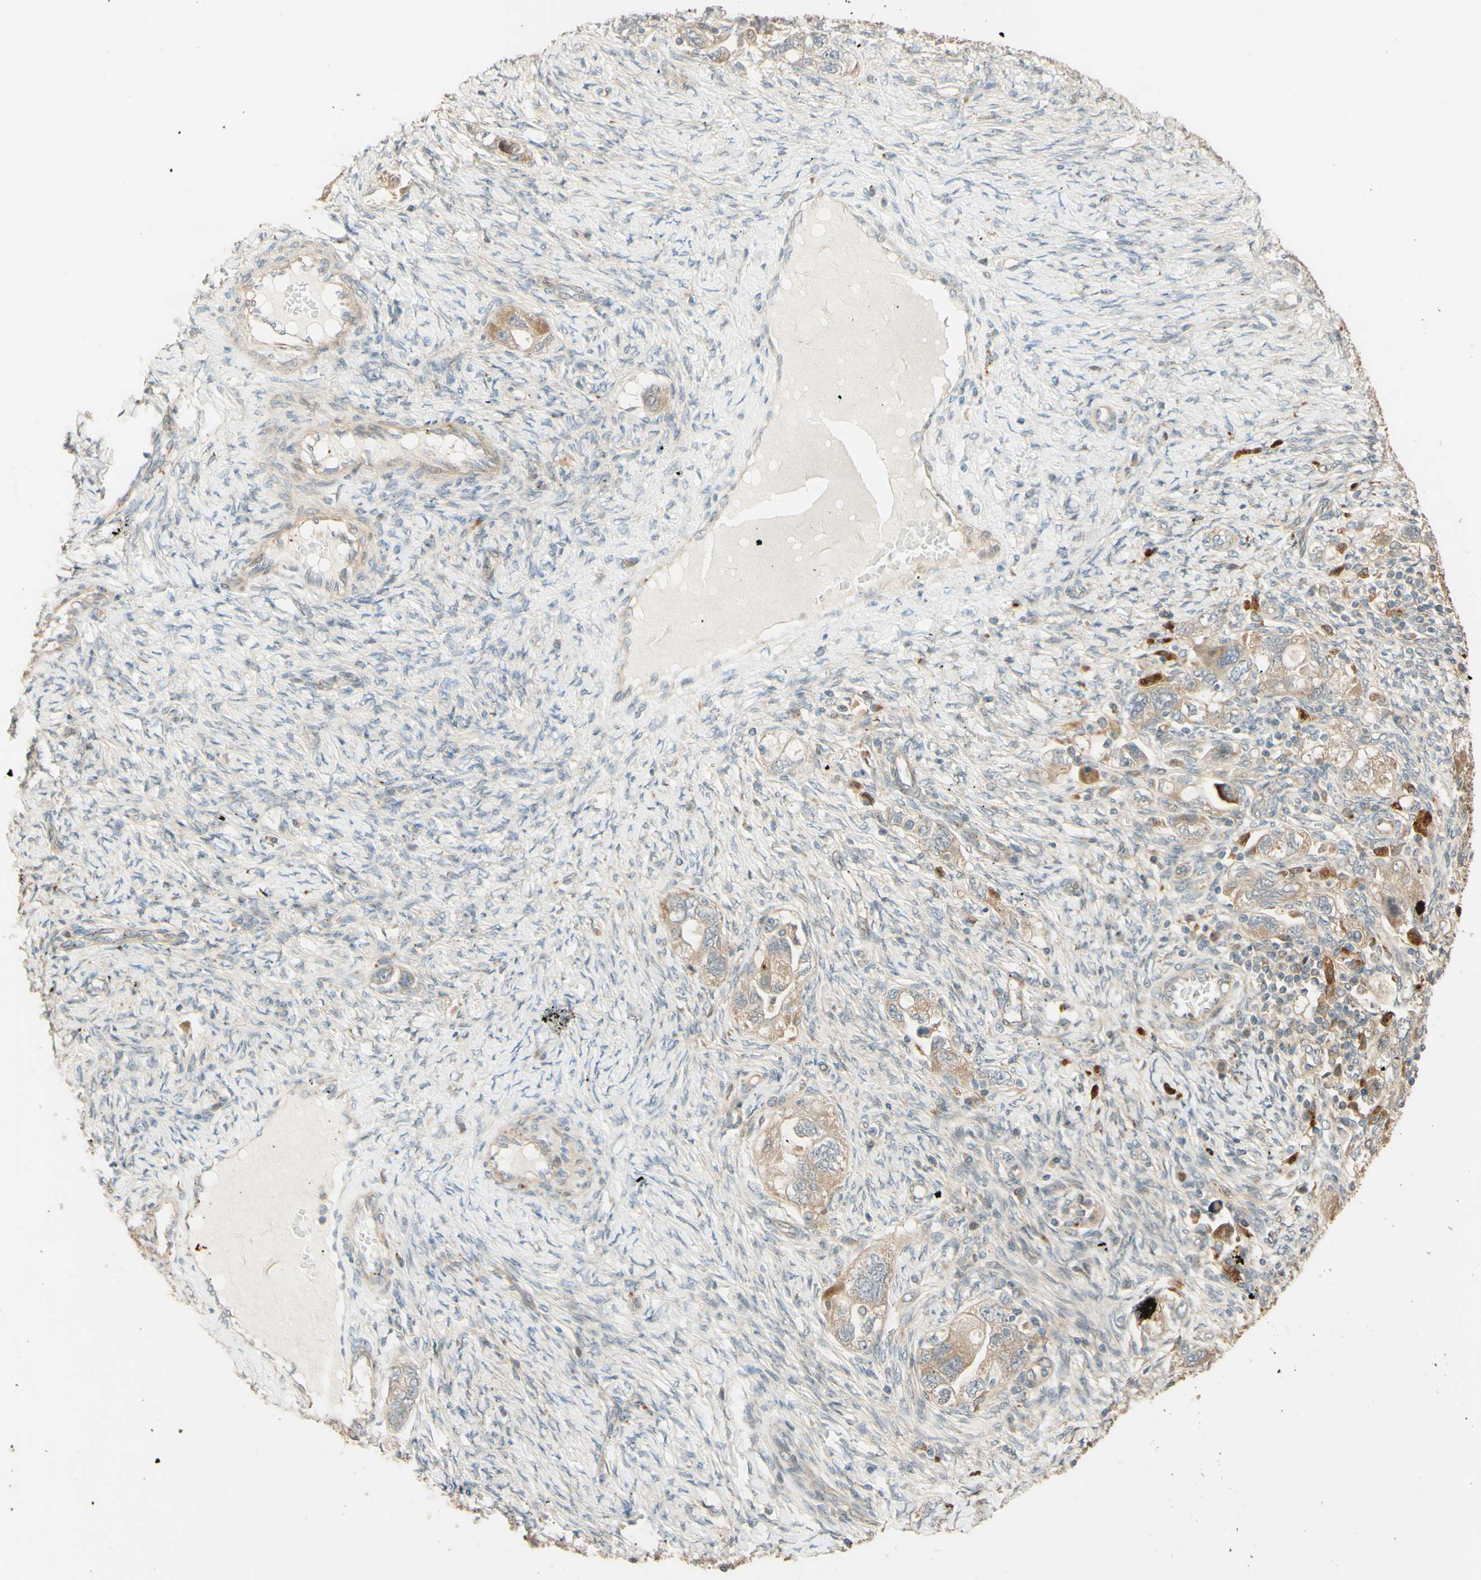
{"staining": {"intensity": "weak", "quantity": ">75%", "location": "cytoplasmic/membranous"}, "tissue": "ovarian cancer", "cell_type": "Tumor cells", "image_type": "cancer", "snomed": [{"axis": "morphology", "description": "Carcinoma, NOS"}, {"axis": "morphology", "description": "Cystadenocarcinoma, serous, NOS"}, {"axis": "topography", "description": "Ovary"}], "caption": "High-power microscopy captured an immunohistochemistry histopathology image of ovarian cancer (carcinoma), revealing weak cytoplasmic/membranous positivity in approximately >75% of tumor cells. (brown staining indicates protein expression, while blue staining denotes nuclei).", "gene": "RNF19A", "patient": {"sex": "female", "age": 69}}